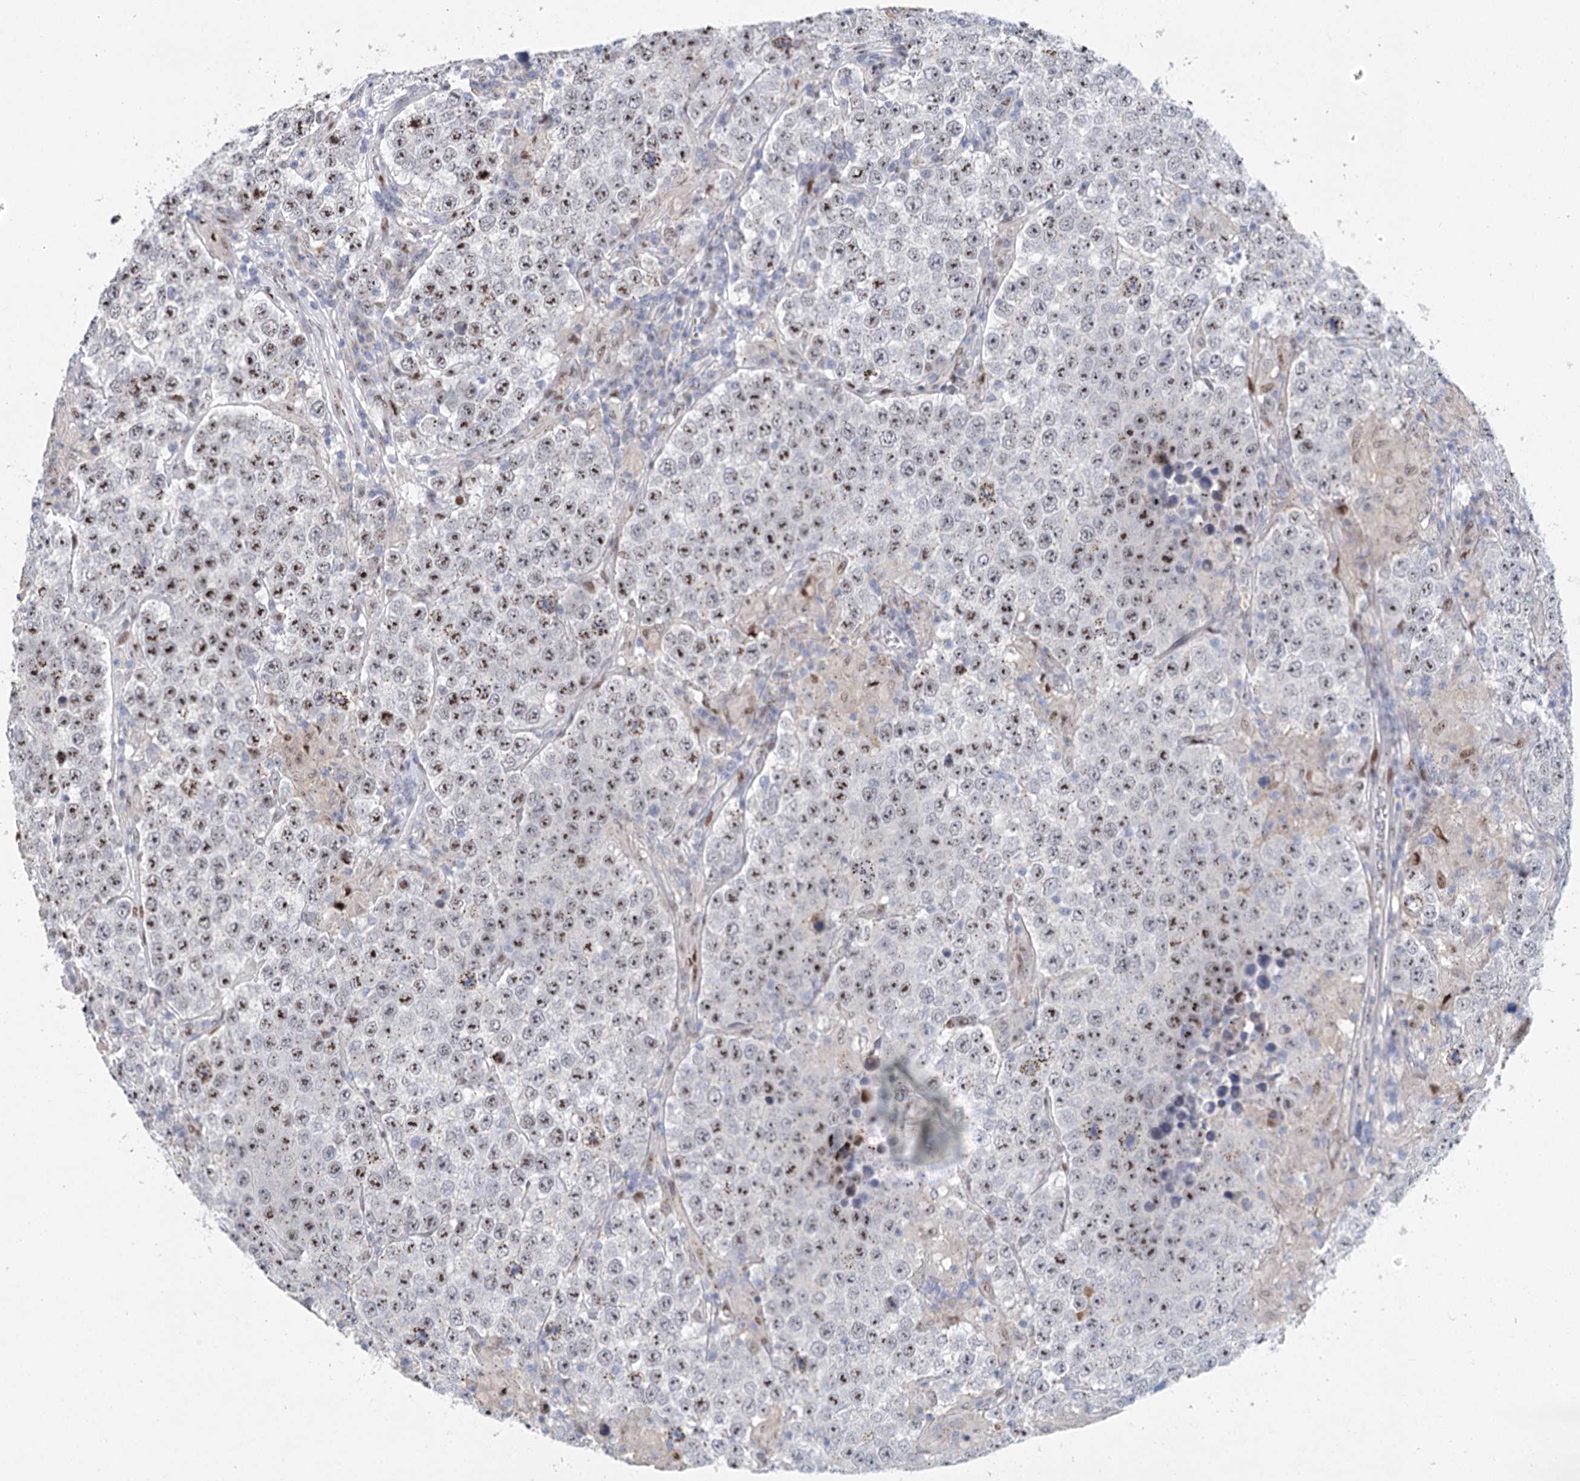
{"staining": {"intensity": "moderate", "quantity": "25%-75%", "location": "nuclear"}, "tissue": "testis cancer", "cell_type": "Tumor cells", "image_type": "cancer", "snomed": [{"axis": "morphology", "description": "Normal tissue, NOS"}, {"axis": "morphology", "description": "Urothelial carcinoma, High grade"}, {"axis": "morphology", "description": "Seminoma, NOS"}, {"axis": "morphology", "description": "Carcinoma, Embryonal, NOS"}, {"axis": "topography", "description": "Urinary bladder"}, {"axis": "topography", "description": "Testis"}], "caption": "Approximately 25%-75% of tumor cells in human testis cancer demonstrate moderate nuclear protein staining as visualized by brown immunohistochemical staining.", "gene": "CAMTA1", "patient": {"sex": "male", "age": 41}}